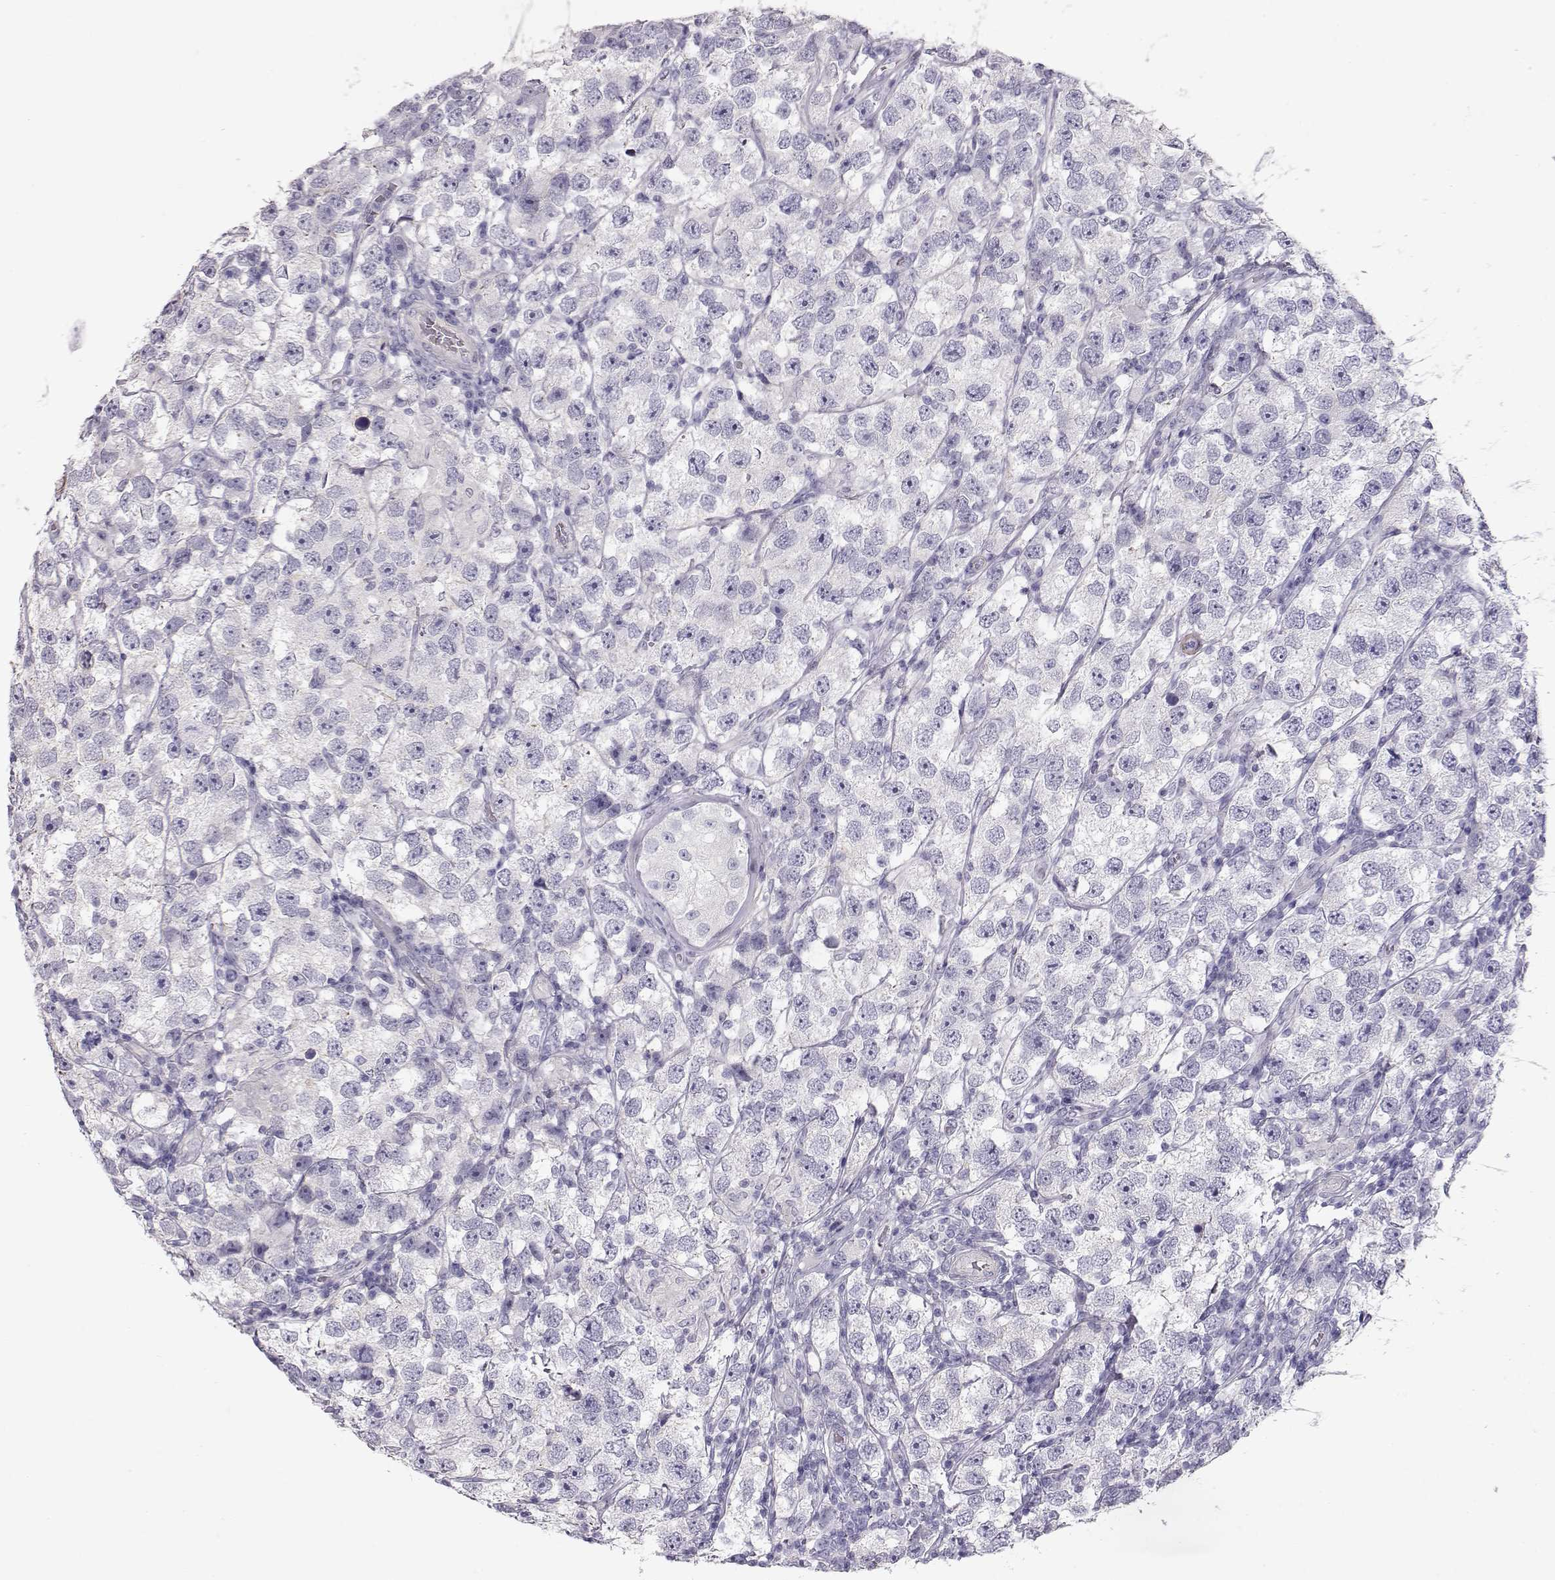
{"staining": {"intensity": "negative", "quantity": "none", "location": "none"}, "tissue": "testis cancer", "cell_type": "Tumor cells", "image_type": "cancer", "snomed": [{"axis": "morphology", "description": "Seminoma, NOS"}, {"axis": "topography", "description": "Testis"}], "caption": "The IHC micrograph has no significant positivity in tumor cells of testis cancer (seminoma) tissue. Brightfield microscopy of immunohistochemistry (IHC) stained with DAB (brown) and hematoxylin (blue), captured at high magnification.", "gene": "SLITRK3", "patient": {"sex": "male", "age": 26}}